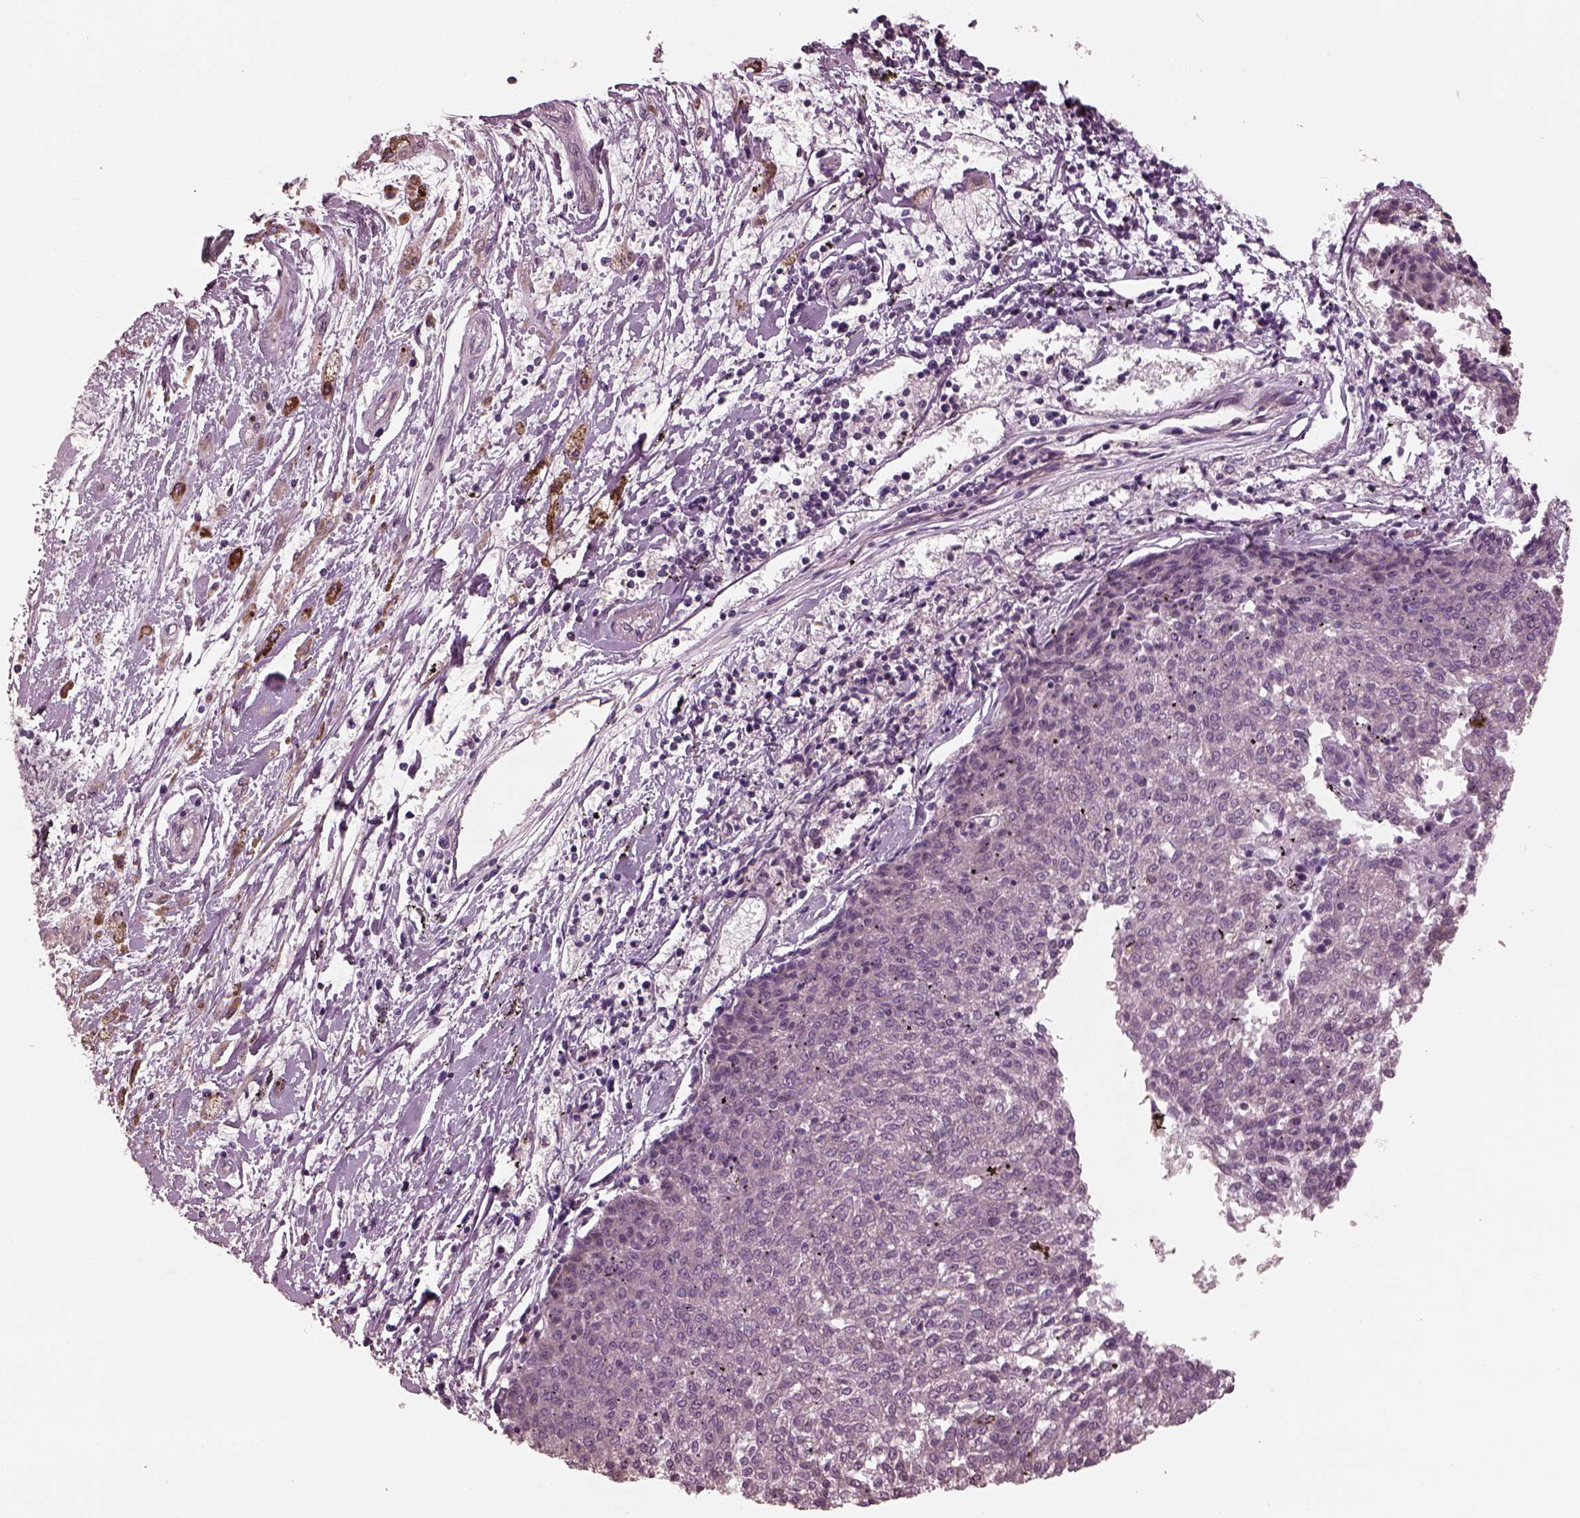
{"staining": {"intensity": "negative", "quantity": "none", "location": "none"}, "tissue": "melanoma", "cell_type": "Tumor cells", "image_type": "cancer", "snomed": [{"axis": "morphology", "description": "Malignant melanoma, NOS"}, {"axis": "topography", "description": "Skin"}], "caption": "Melanoma stained for a protein using immunohistochemistry shows no staining tumor cells.", "gene": "OPTC", "patient": {"sex": "female", "age": 72}}